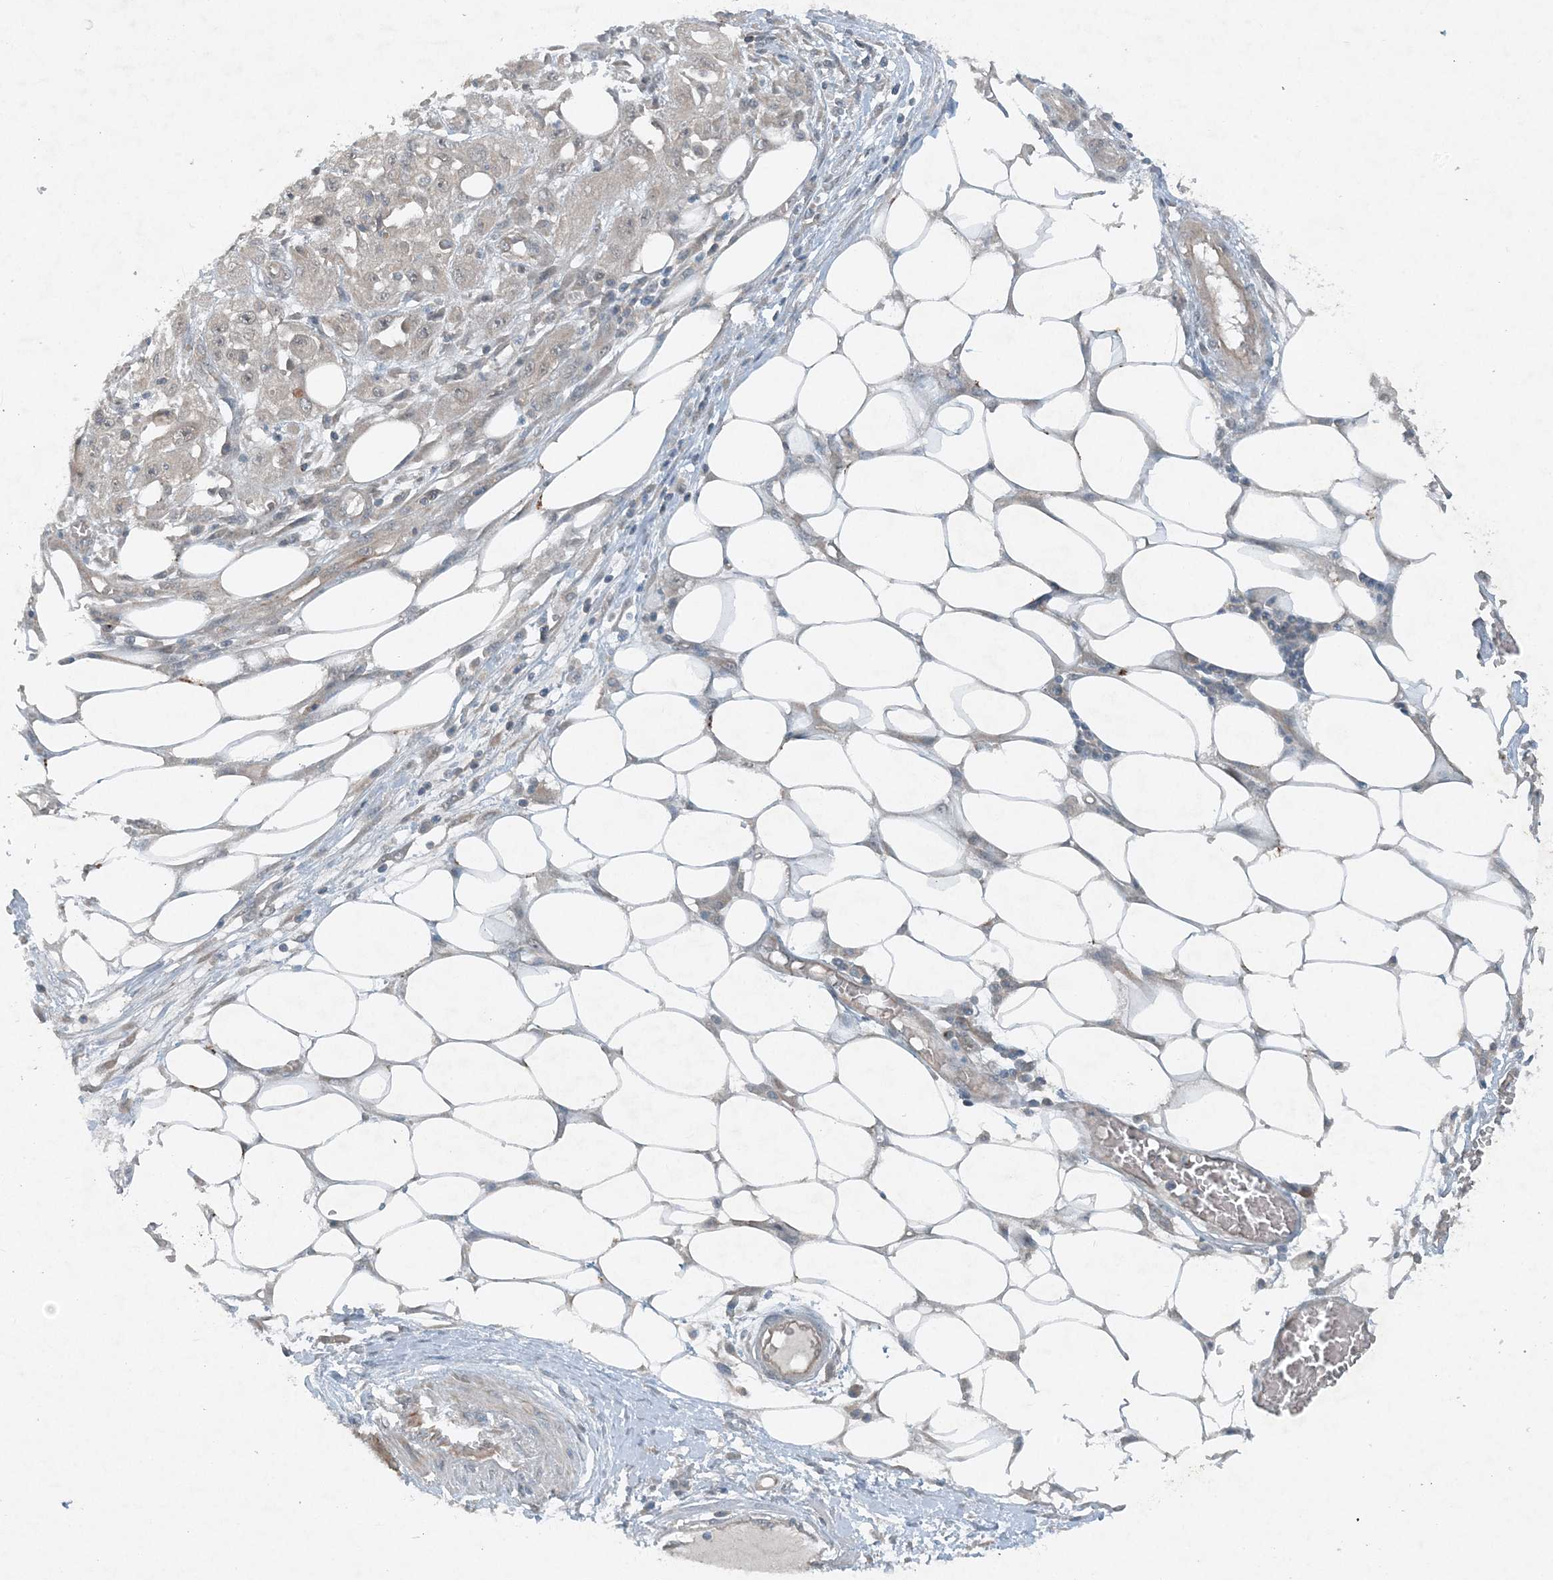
{"staining": {"intensity": "negative", "quantity": "none", "location": "none"}, "tissue": "skin cancer", "cell_type": "Tumor cells", "image_type": "cancer", "snomed": [{"axis": "morphology", "description": "Squamous cell carcinoma, NOS"}, {"axis": "morphology", "description": "Squamous cell carcinoma, metastatic, NOS"}, {"axis": "topography", "description": "Skin"}, {"axis": "topography", "description": "Lymph node"}], "caption": "This is an IHC micrograph of human skin cancer (metastatic squamous cell carcinoma). There is no staining in tumor cells.", "gene": "MITD1", "patient": {"sex": "male", "age": 75}}